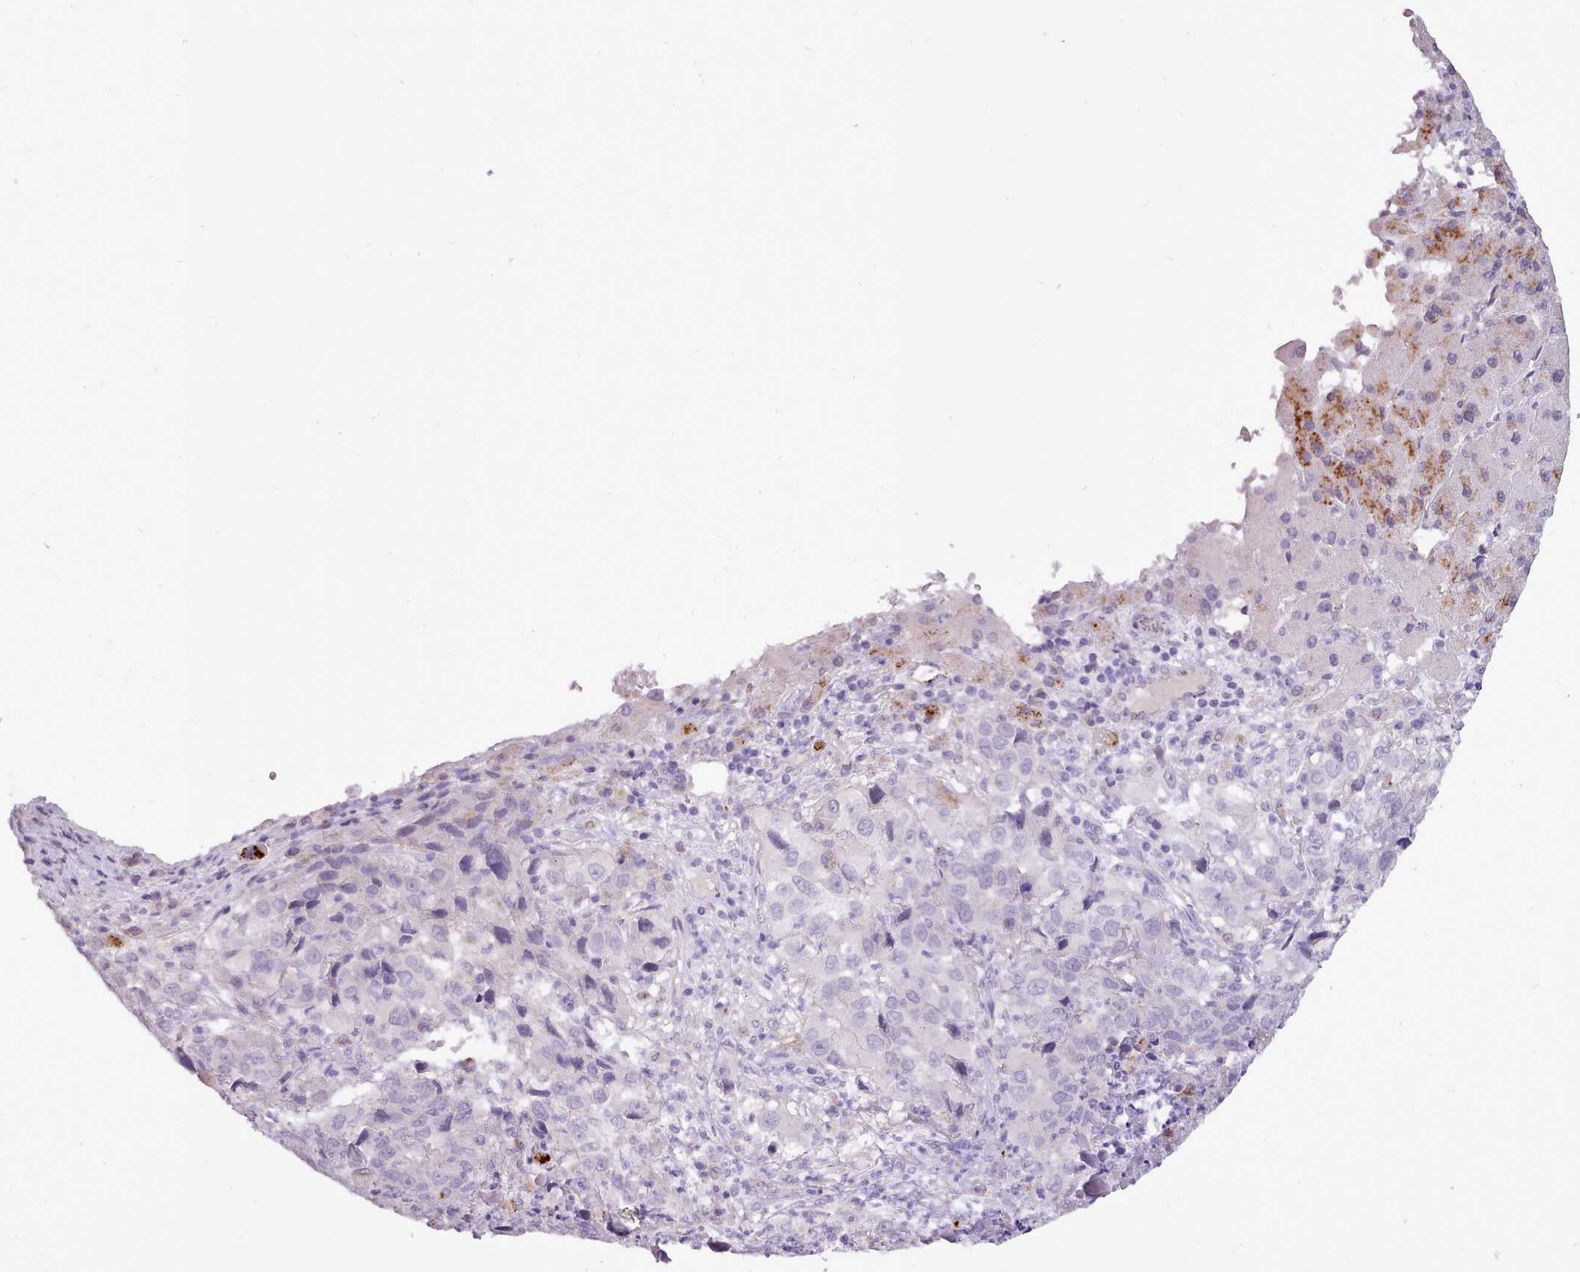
{"staining": {"intensity": "negative", "quantity": "none", "location": "none"}, "tissue": "liver cancer", "cell_type": "Tumor cells", "image_type": "cancer", "snomed": [{"axis": "morphology", "description": "Carcinoma, Hepatocellular, NOS"}, {"axis": "topography", "description": "Liver"}], "caption": "The image demonstrates no significant expression in tumor cells of hepatocellular carcinoma (liver).", "gene": "ATRAID", "patient": {"sex": "male", "age": 63}}